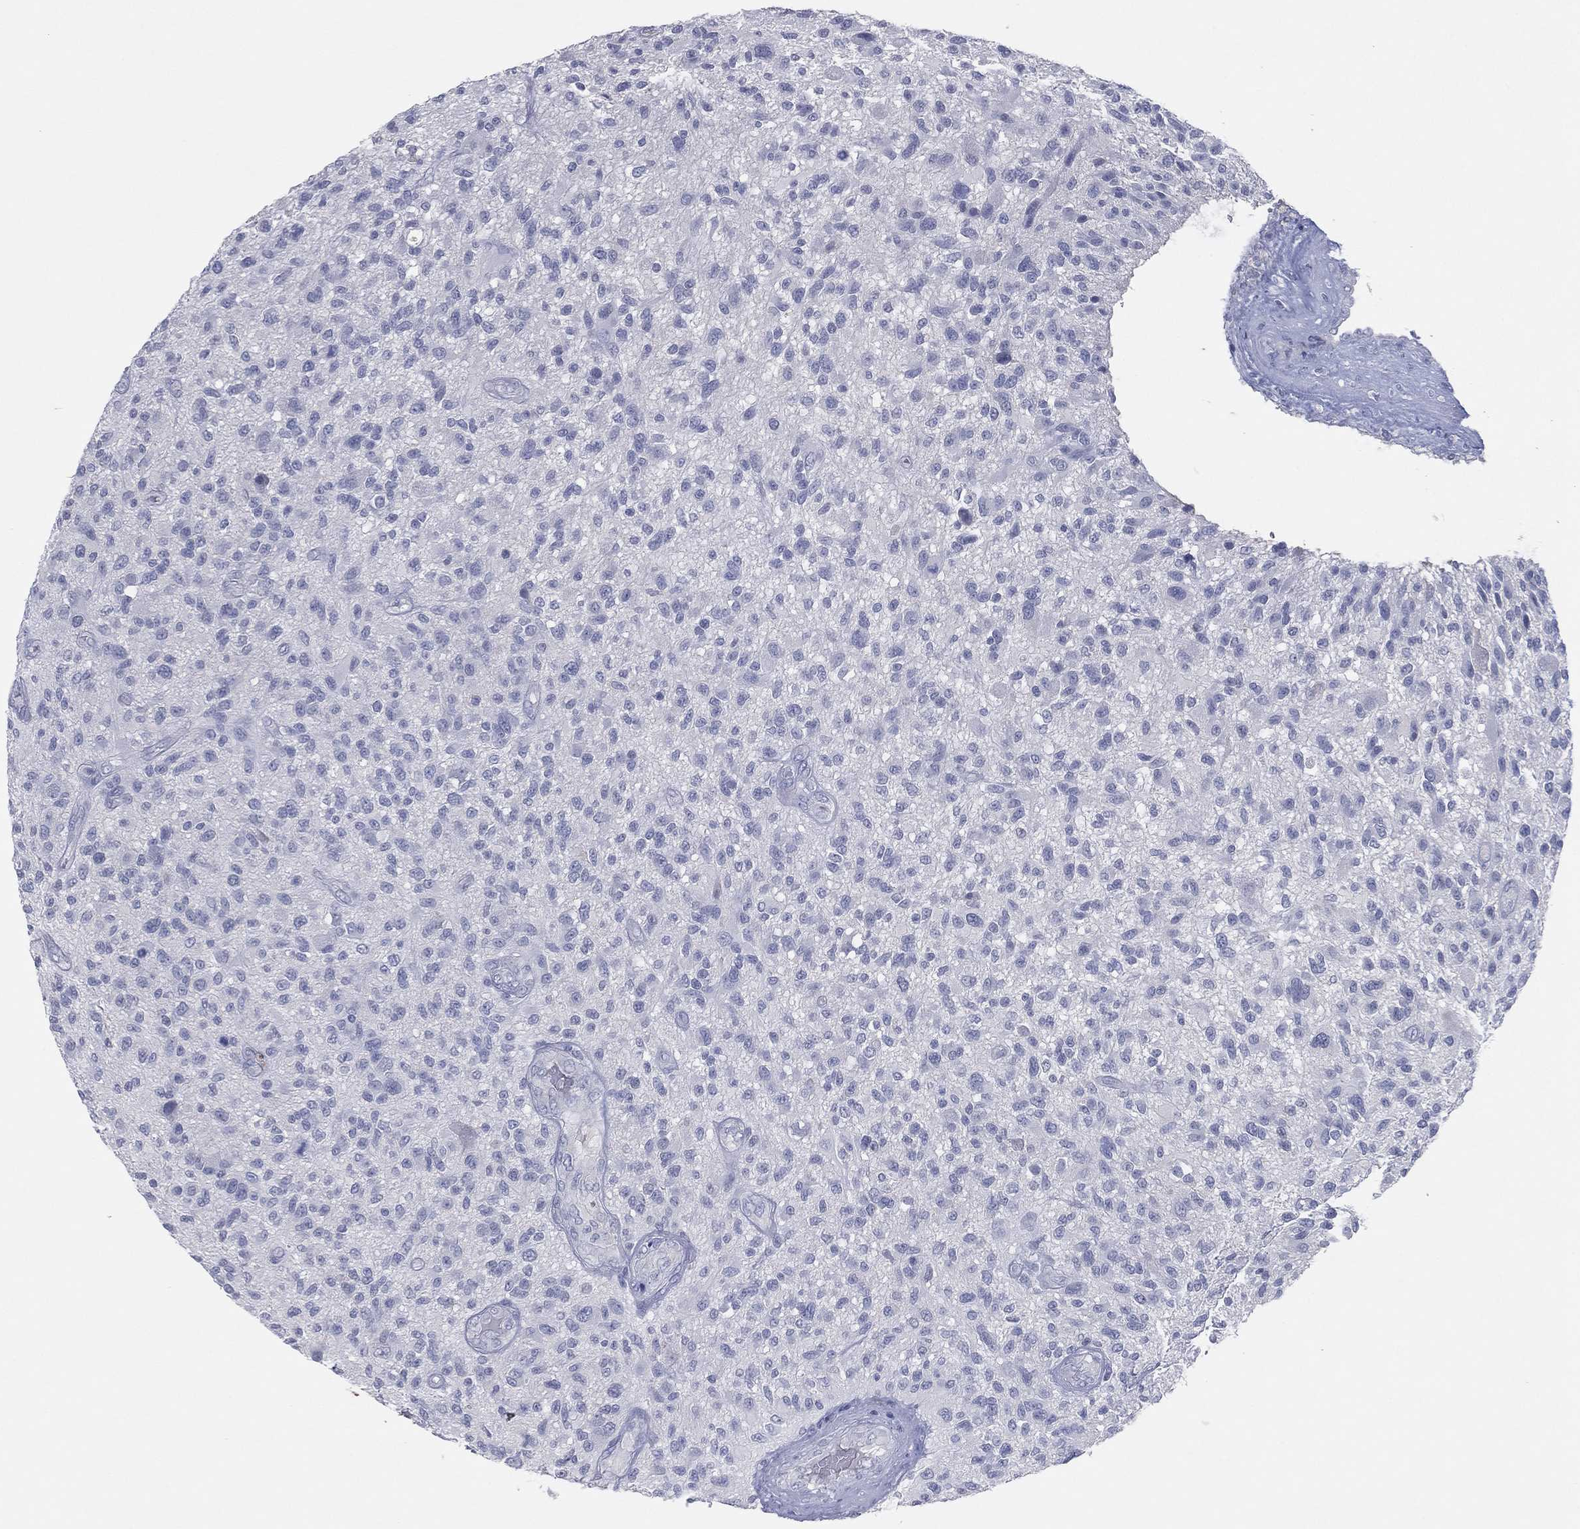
{"staining": {"intensity": "negative", "quantity": "none", "location": "none"}, "tissue": "glioma", "cell_type": "Tumor cells", "image_type": "cancer", "snomed": [{"axis": "morphology", "description": "Glioma, malignant, High grade"}, {"axis": "topography", "description": "Brain"}], "caption": "A high-resolution micrograph shows immunohistochemistry (IHC) staining of malignant glioma (high-grade), which exhibits no significant staining in tumor cells.", "gene": "CPT1B", "patient": {"sex": "male", "age": 47}}